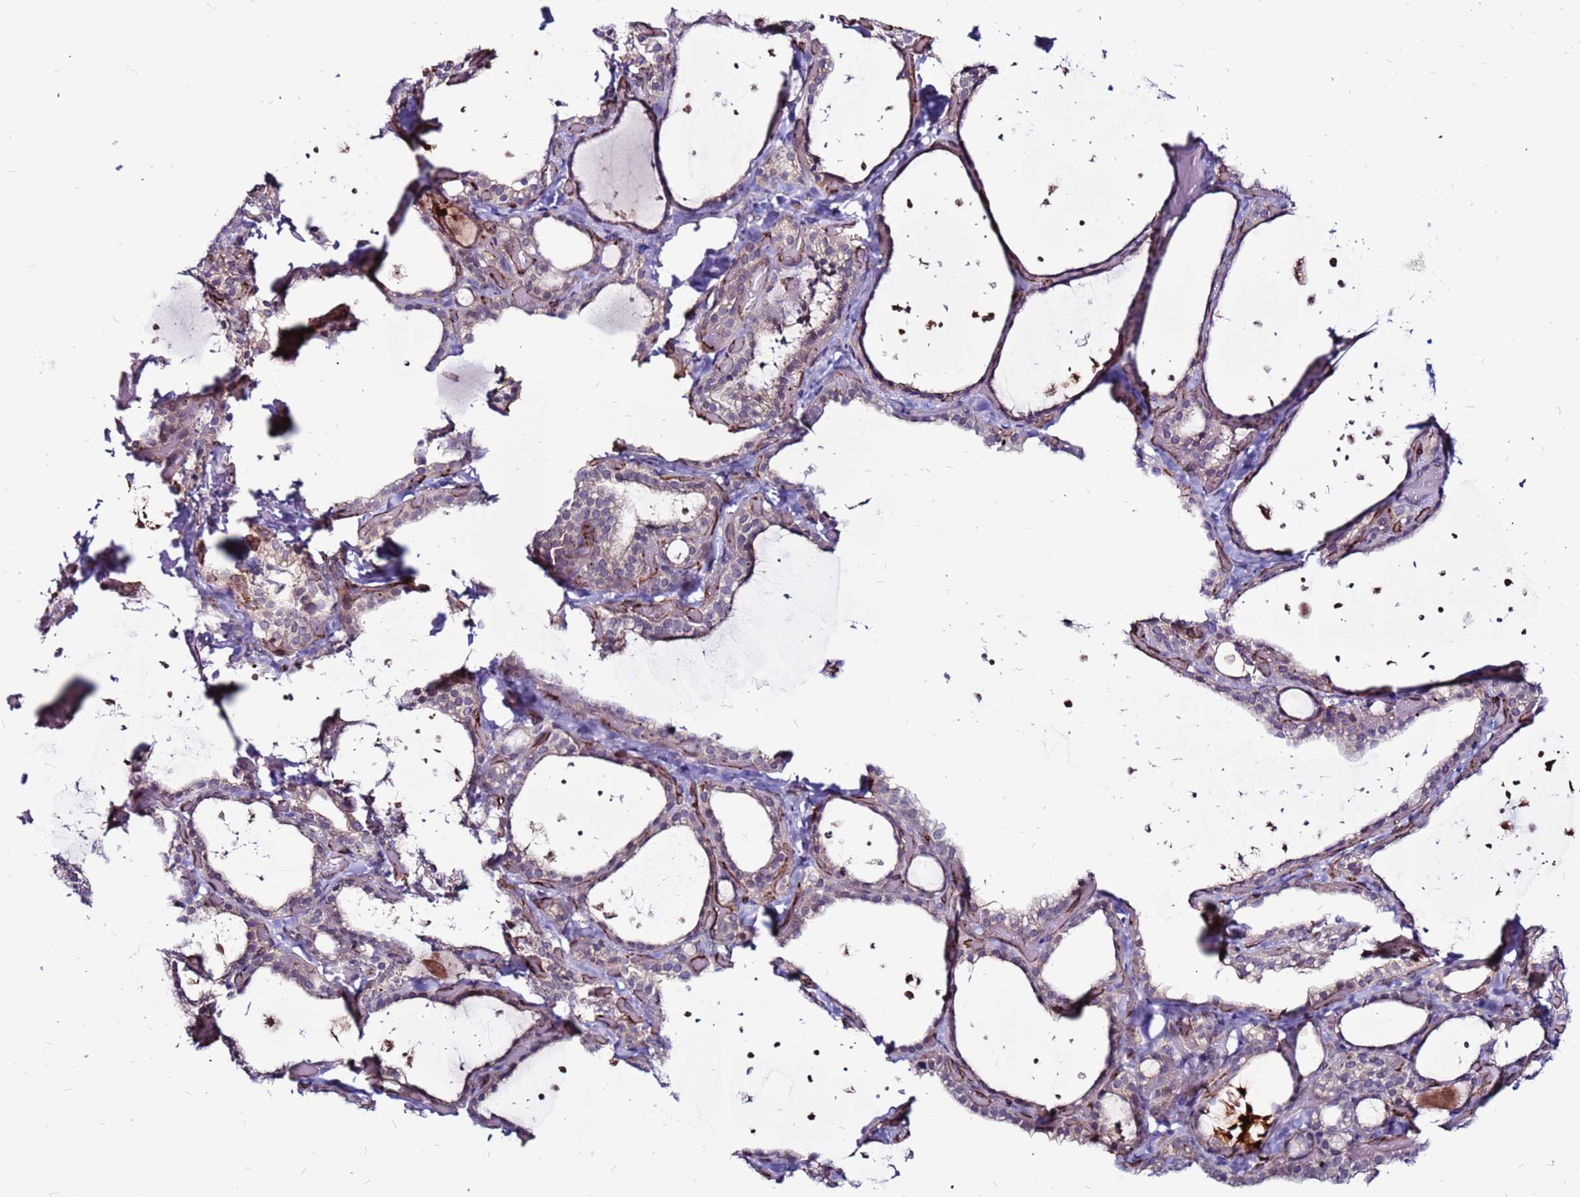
{"staining": {"intensity": "negative", "quantity": "none", "location": "none"}, "tissue": "thyroid gland", "cell_type": "Glandular cells", "image_type": "normal", "snomed": [{"axis": "morphology", "description": "Normal tissue, NOS"}, {"axis": "topography", "description": "Thyroid gland"}], "caption": "An immunohistochemistry histopathology image of benign thyroid gland is shown. There is no staining in glandular cells of thyroid gland.", "gene": "CCDC71", "patient": {"sex": "female", "age": 44}}